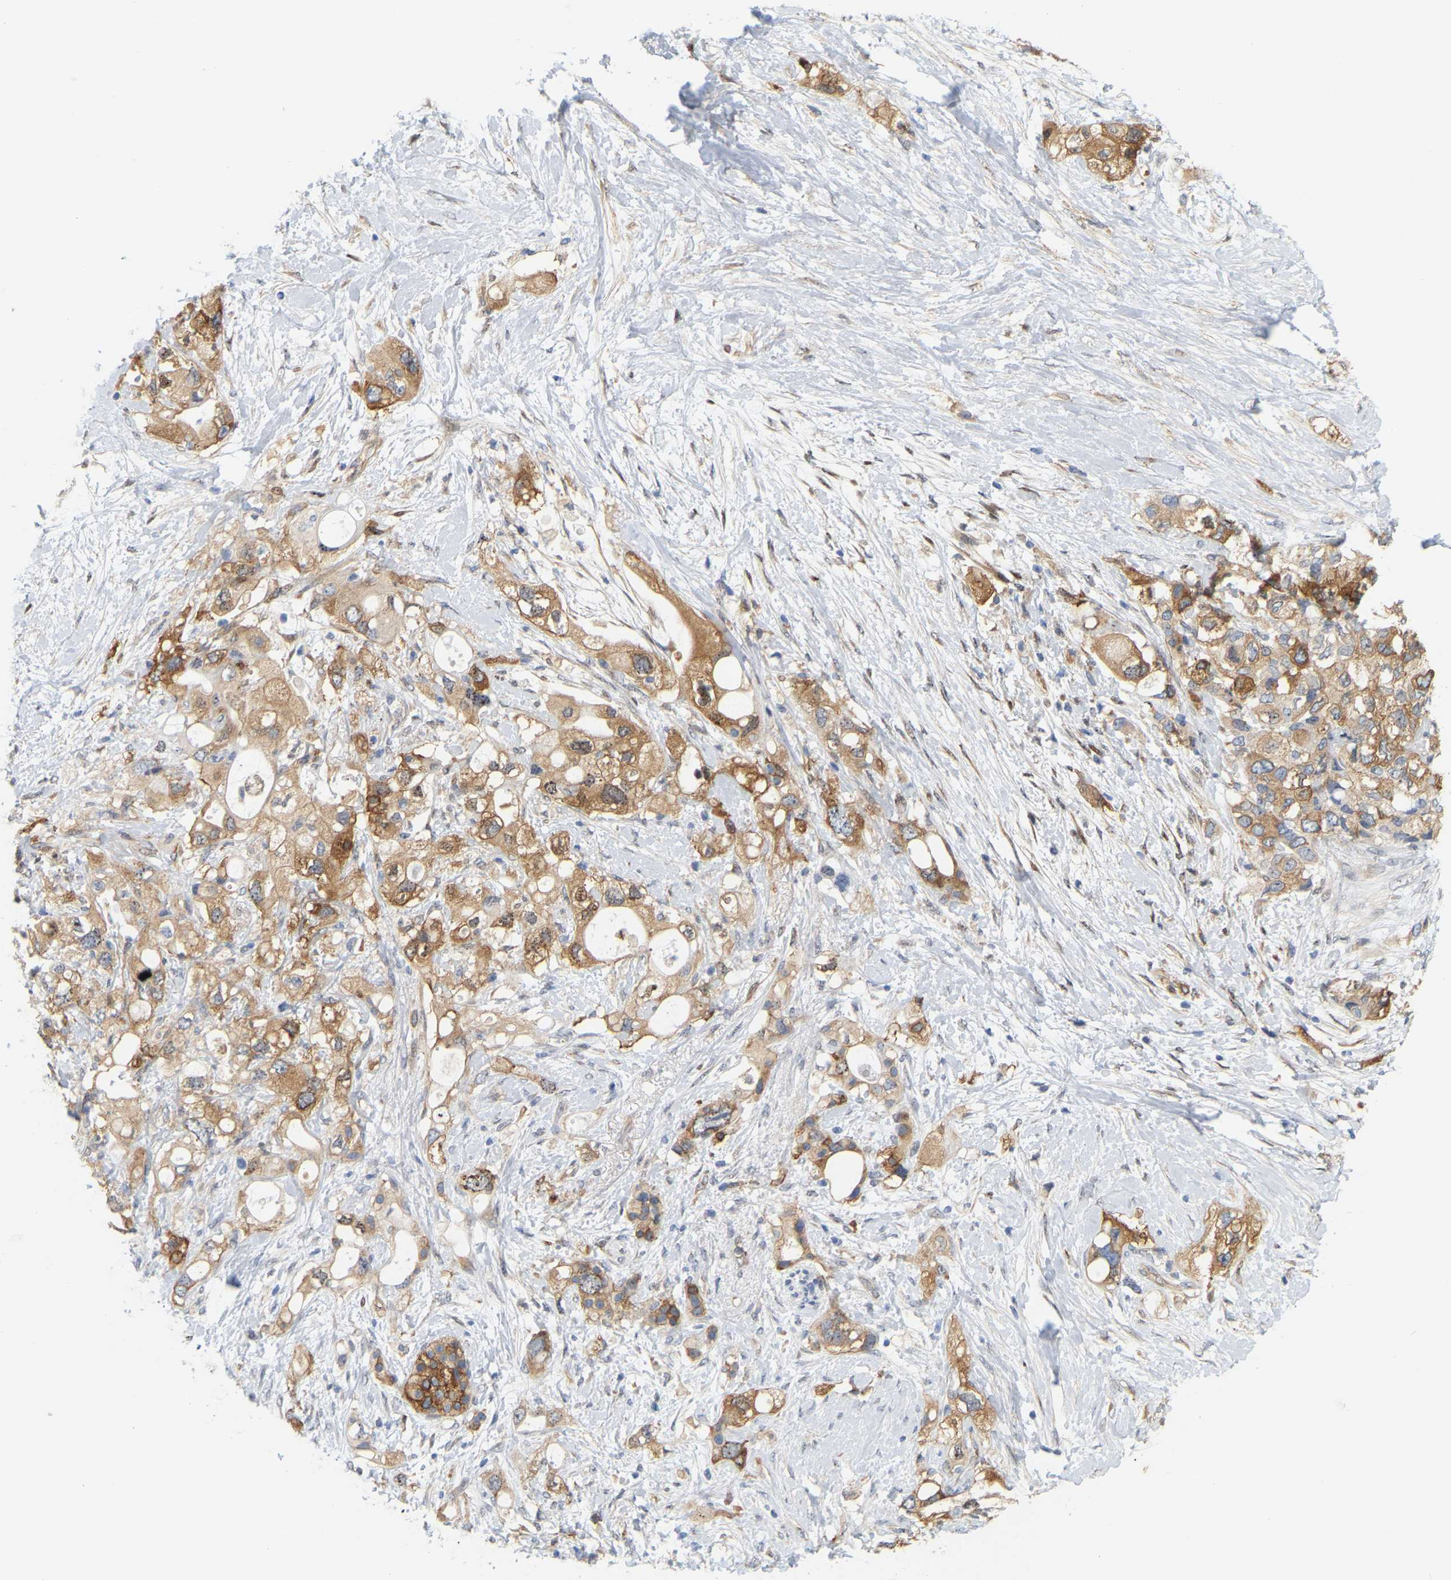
{"staining": {"intensity": "moderate", "quantity": ">75%", "location": "cytoplasmic/membranous"}, "tissue": "pancreatic cancer", "cell_type": "Tumor cells", "image_type": "cancer", "snomed": [{"axis": "morphology", "description": "Adenocarcinoma, NOS"}, {"axis": "topography", "description": "Pancreas"}], "caption": "Immunohistochemistry histopathology image of human pancreatic cancer stained for a protein (brown), which displays medium levels of moderate cytoplasmic/membranous staining in approximately >75% of tumor cells.", "gene": "RAPH1", "patient": {"sex": "female", "age": 56}}